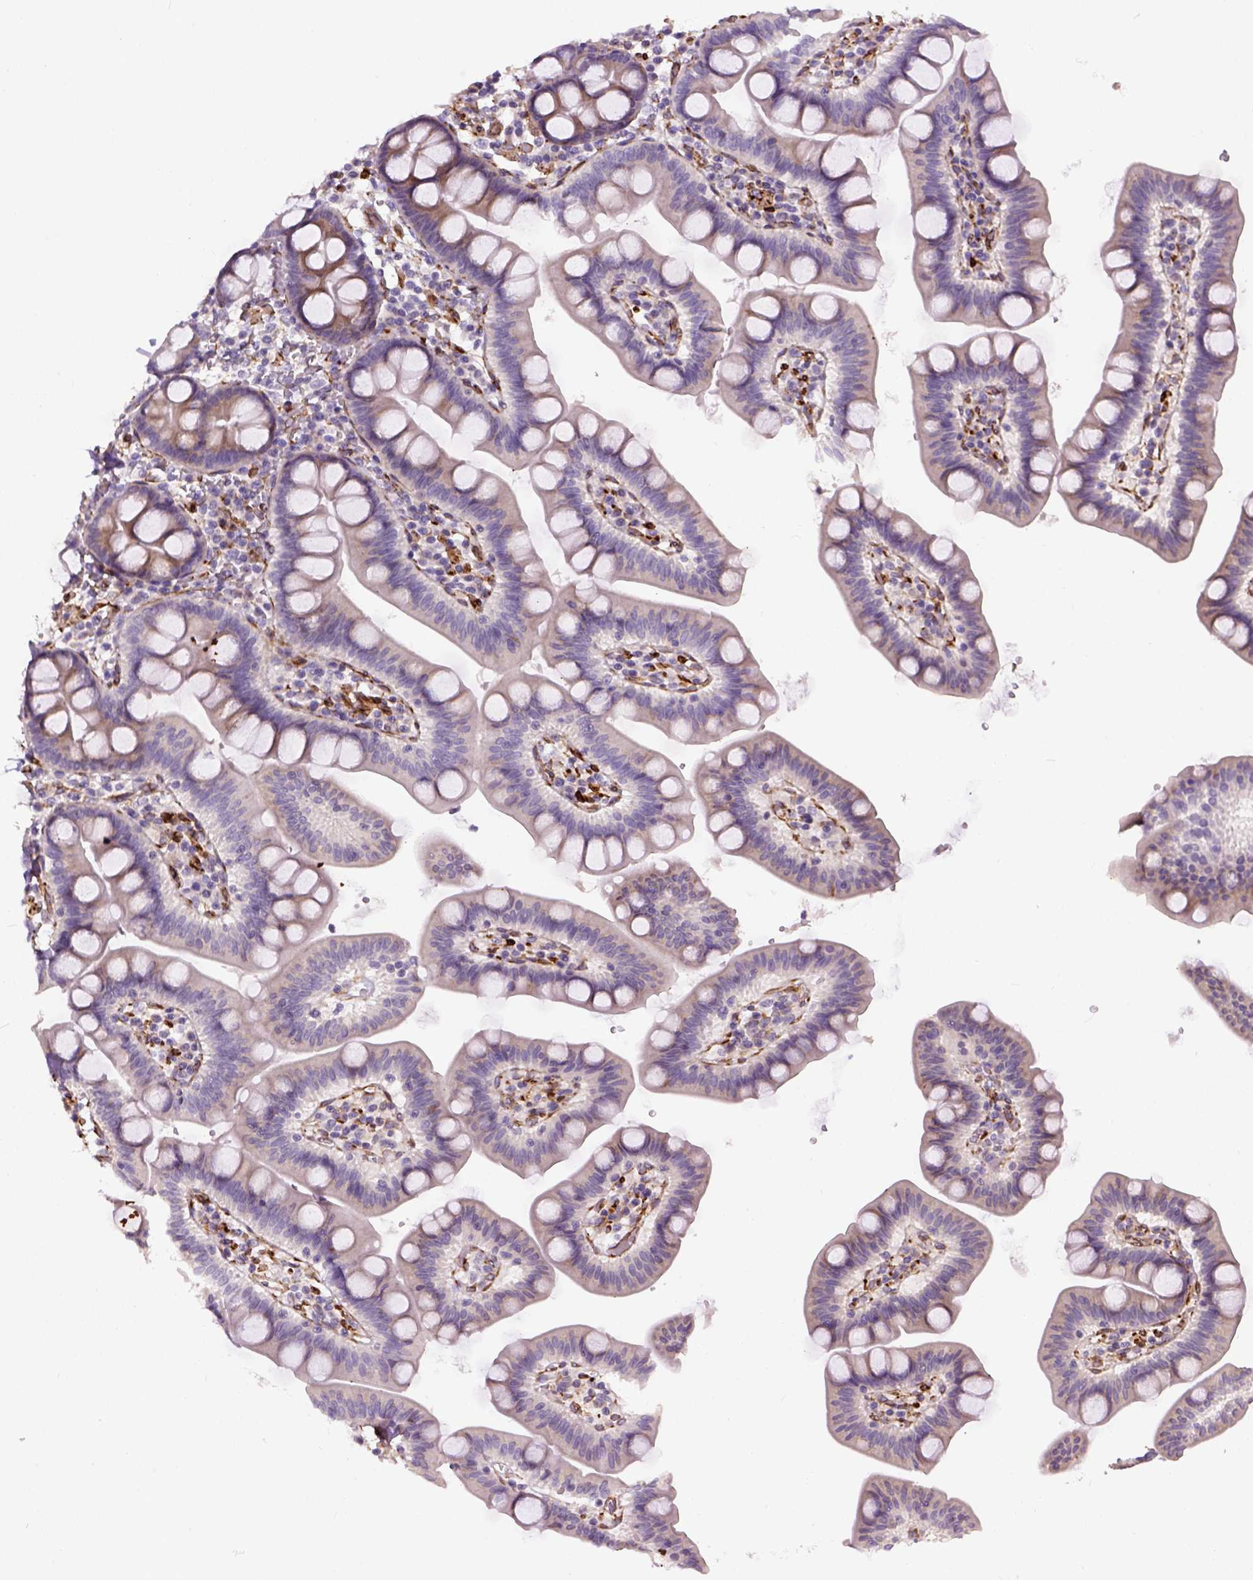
{"staining": {"intensity": "negative", "quantity": "none", "location": "none"}, "tissue": "duodenum", "cell_type": "Glandular cells", "image_type": "normal", "snomed": [{"axis": "morphology", "description": "Normal tissue, NOS"}, {"axis": "topography", "description": "Pancreas"}, {"axis": "topography", "description": "Duodenum"}], "caption": "Immunohistochemistry (IHC) photomicrograph of unremarkable duodenum: duodenum stained with DAB (3,3'-diaminobenzidine) reveals no significant protein staining in glandular cells. (DAB (3,3'-diaminobenzidine) immunohistochemistry, high magnification).", "gene": "KAZN", "patient": {"sex": "male", "age": 59}}